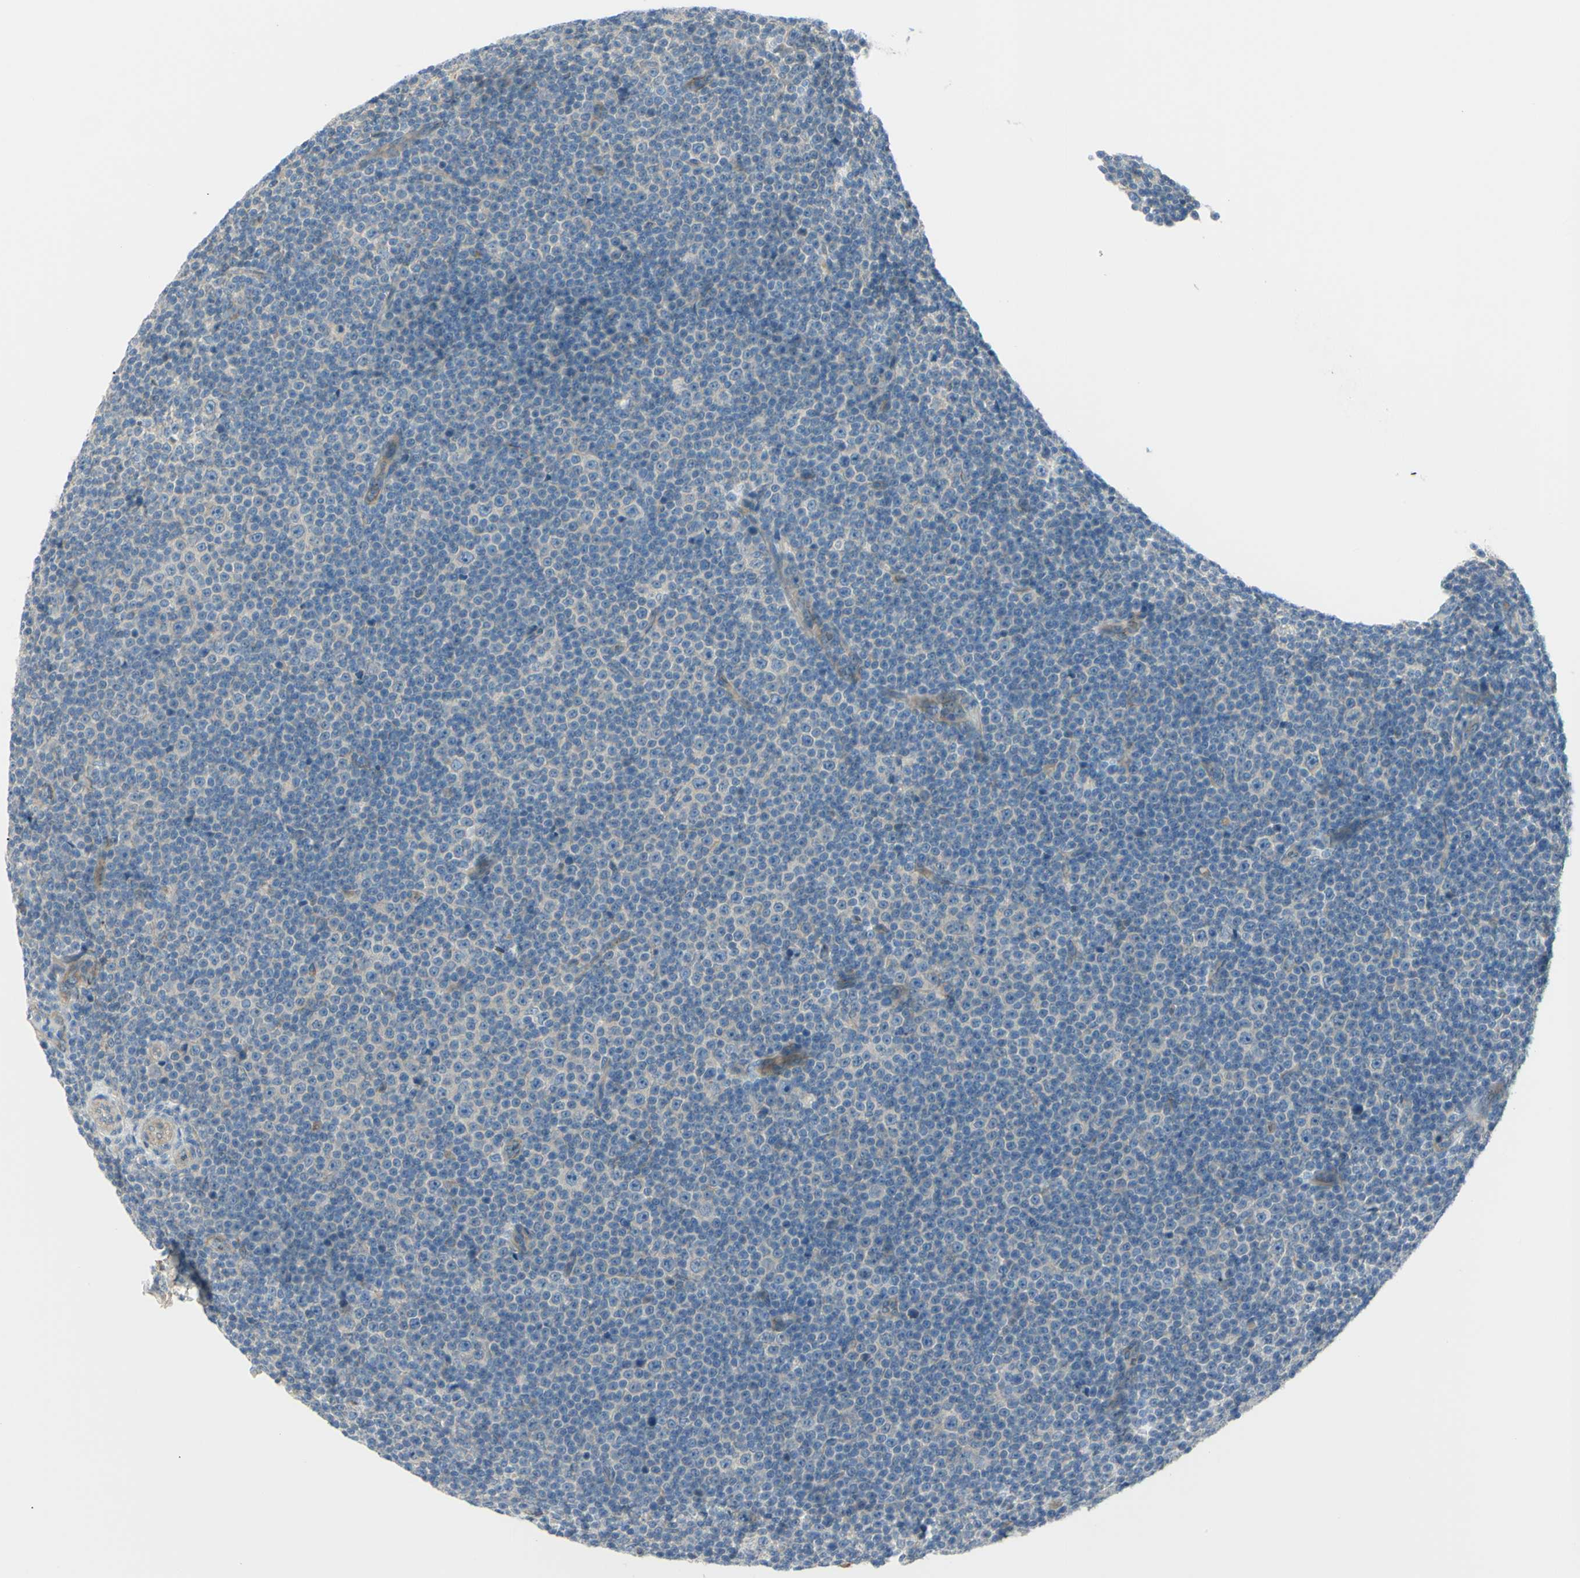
{"staining": {"intensity": "weak", "quantity": "25%-75%", "location": "cytoplasmic/membranous"}, "tissue": "lymphoma", "cell_type": "Tumor cells", "image_type": "cancer", "snomed": [{"axis": "morphology", "description": "Malignant lymphoma, non-Hodgkin's type, Low grade"}, {"axis": "topography", "description": "Lymph node"}], "caption": "Weak cytoplasmic/membranous staining is present in about 25%-75% of tumor cells in low-grade malignant lymphoma, non-Hodgkin's type.", "gene": "PCDHGA2", "patient": {"sex": "female", "age": 67}}